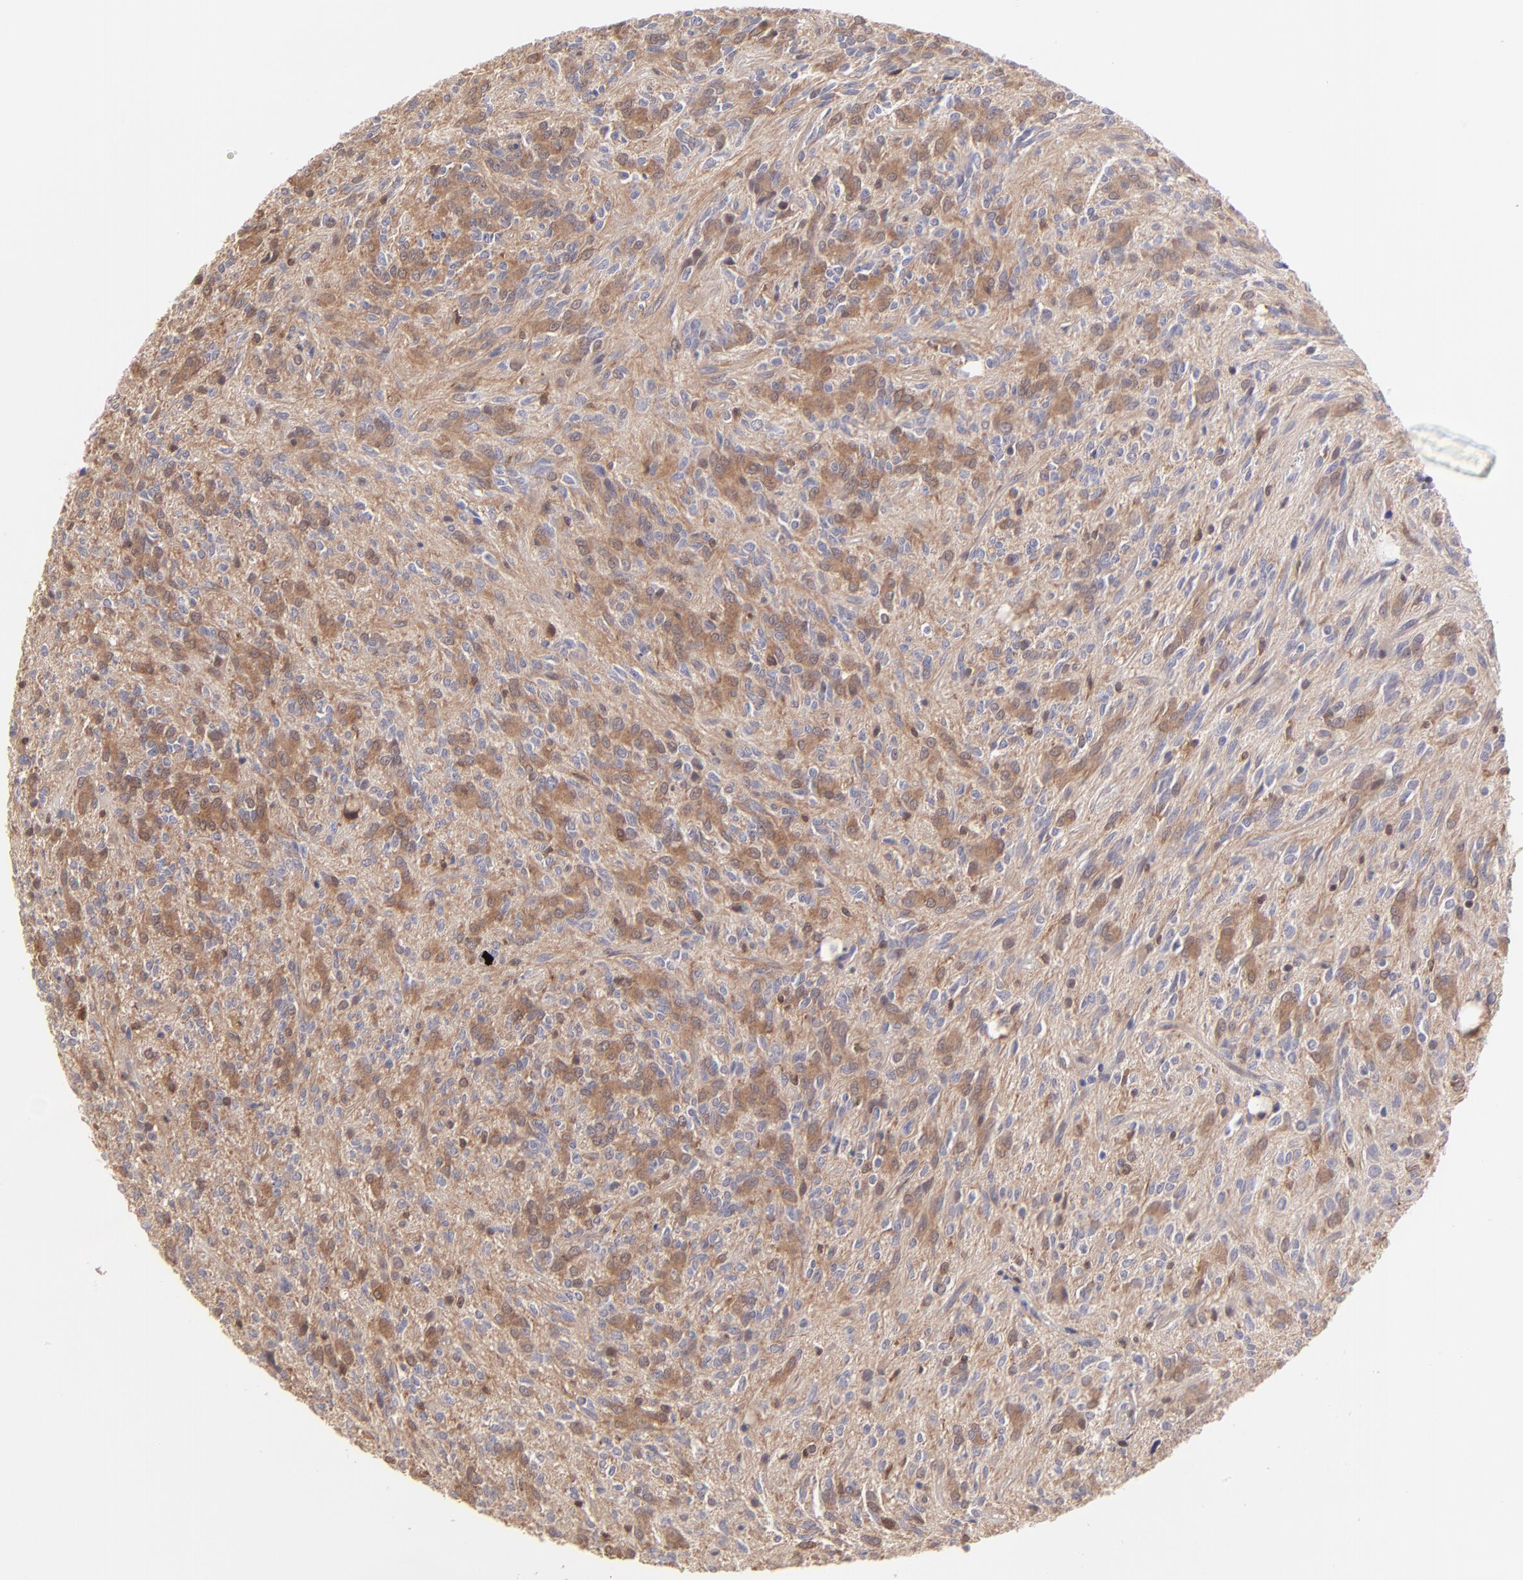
{"staining": {"intensity": "moderate", "quantity": "<25%", "location": "cytoplasmic/membranous"}, "tissue": "glioma", "cell_type": "Tumor cells", "image_type": "cancer", "snomed": [{"axis": "morphology", "description": "Glioma, malignant, Low grade"}, {"axis": "topography", "description": "Brain"}], "caption": "Tumor cells show moderate cytoplasmic/membranous expression in approximately <25% of cells in low-grade glioma (malignant). Immunohistochemistry (ihc) stains the protein of interest in brown and the nuclei are stained blue.", "gene": "HYAL1", "patient": {"sex": "female", "age": 15}}